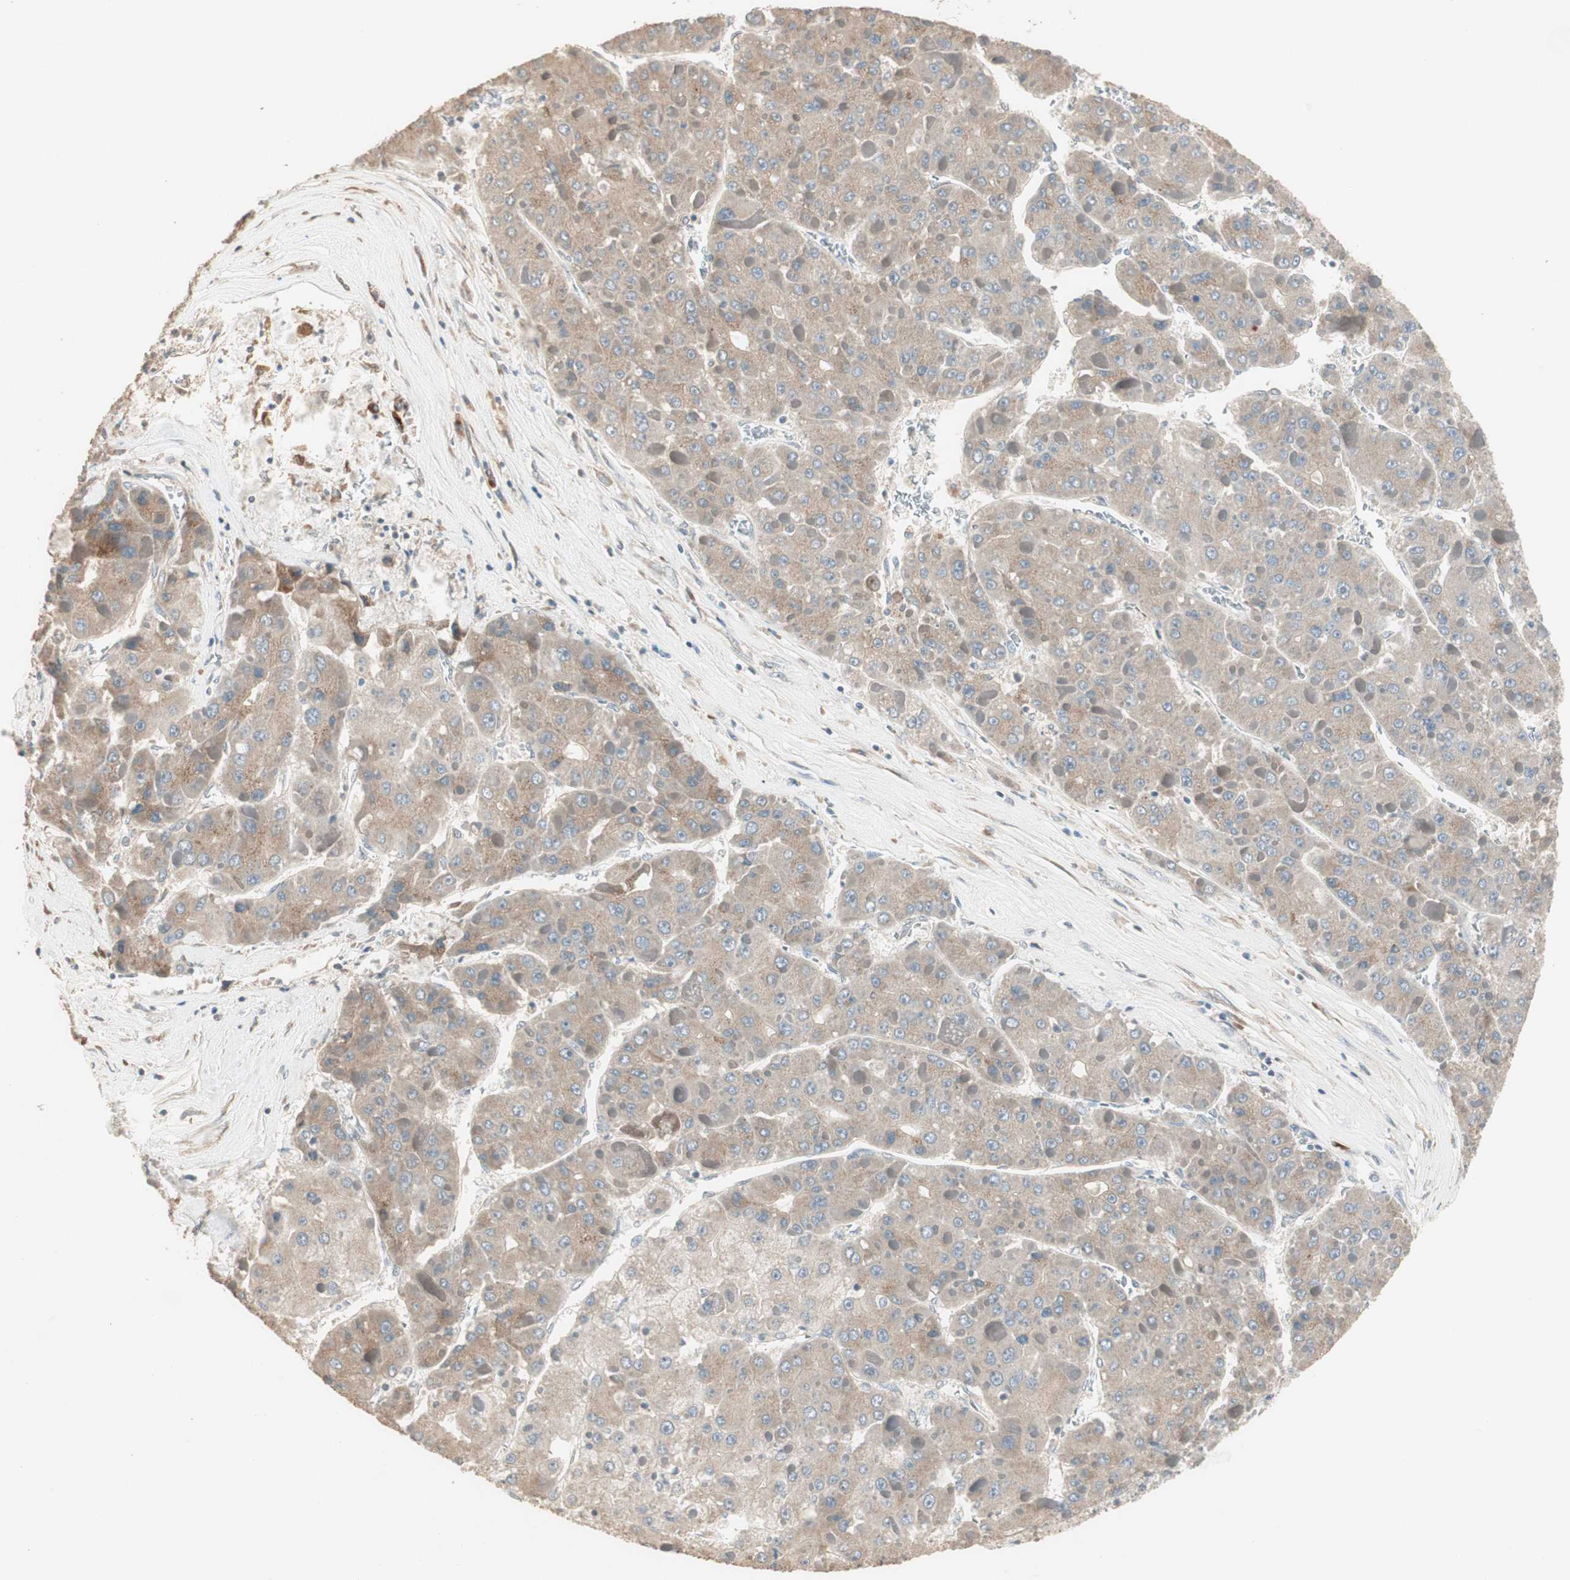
{"staining": {"intensity": "moderate", "quantity": ">75%", "location": "cytoplasmic/membranous"}, "tissue": "liver cancer", "cell_type": "Tumor cells", "image_type": "cancer", "snomed": [{"axis": "morphology", "description": "Carcinoma, Hepatocellular, NOS"}, {"axis": "topography", "description": "Liver"}], "caption": "A photomicrograph of liver cancer stained for a protein reveals moderate cytoplasmic/membranous brown staining in tumor cells.", "gene": "RARRES1", "patient": {"sex": "female", "age": 73}}